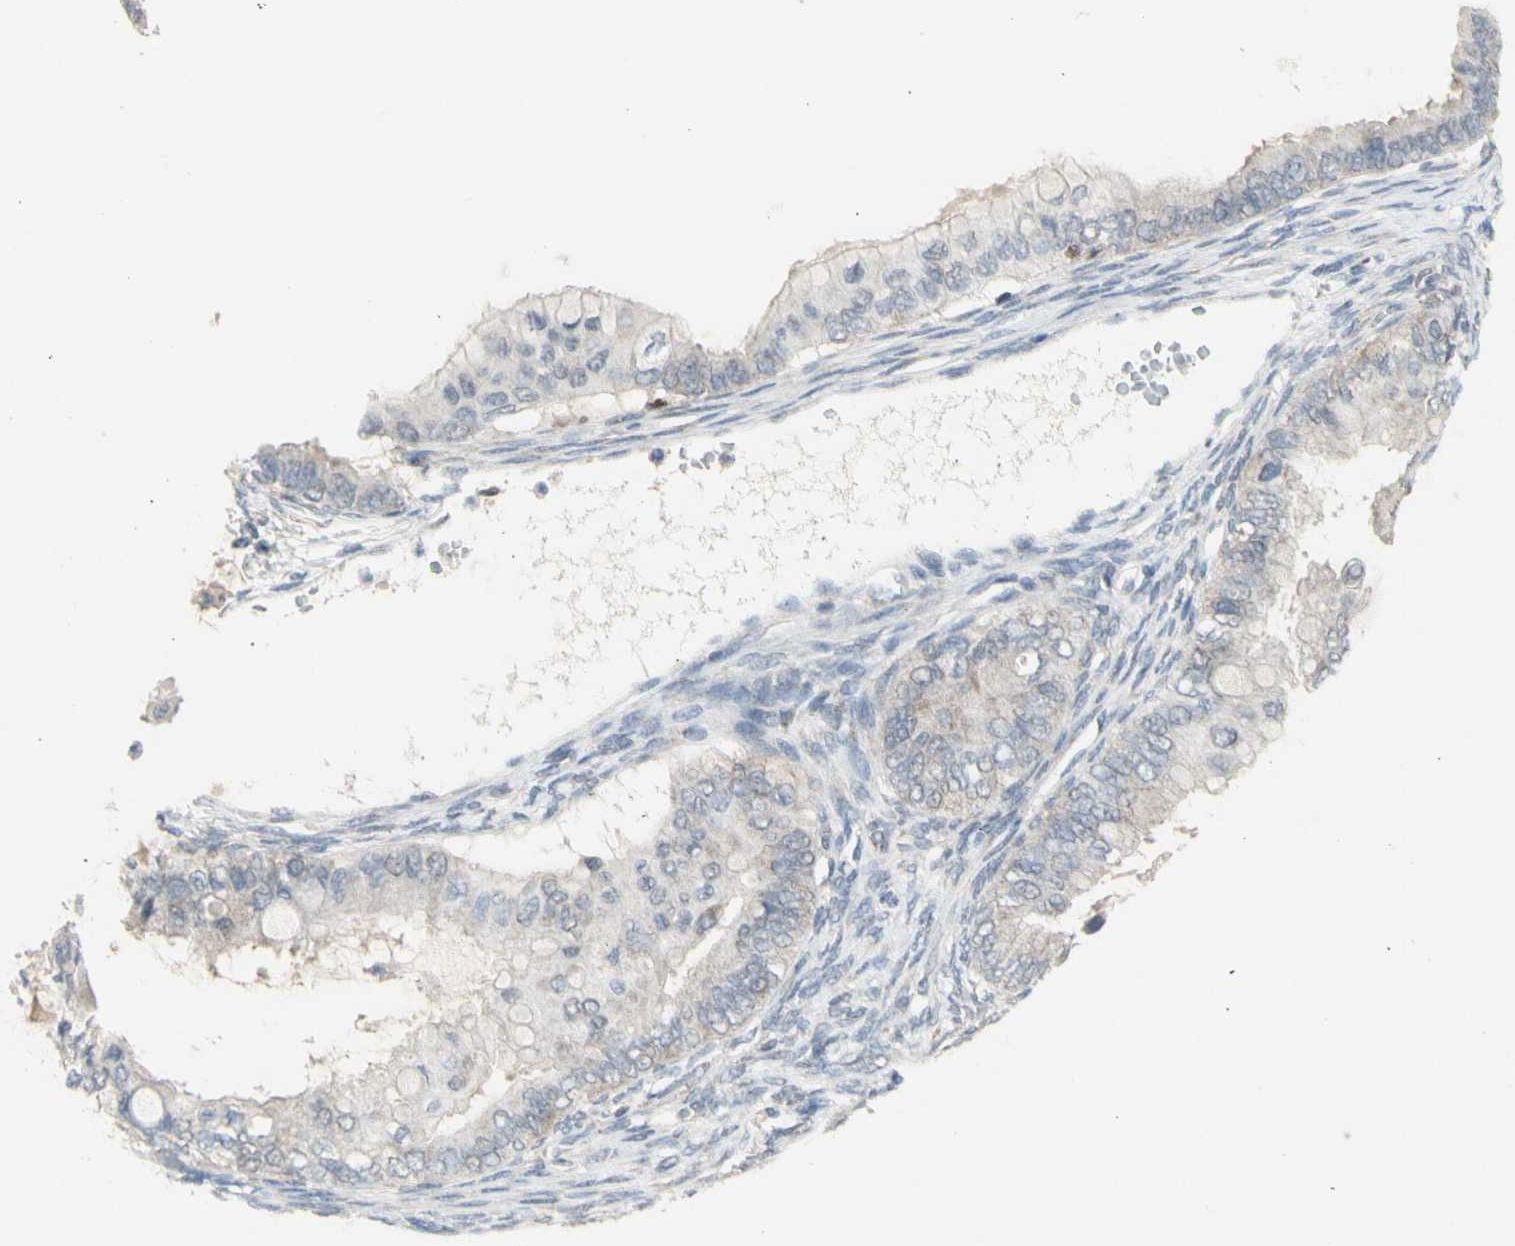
{"staining": {"intensity": "negative", "quantity": "none", "location": "none"}, "tissue": "ovarian cancer", "cell_type": "Tumor cells", "image_type": "cancer", "snomed": [{"axis": "morphology", "description": "Cystadenocarcinoma, mucinous, NOS"}, {"axis": "topography", "description": "Ovary"}], "caption": "This is a micrograph of IHC staining of ovarian mucinous cystadenocarcinoma, which shows no staining in tumor cells.", "gene": "NLRP1", "patient": {"sex": "female", "age": 80}}